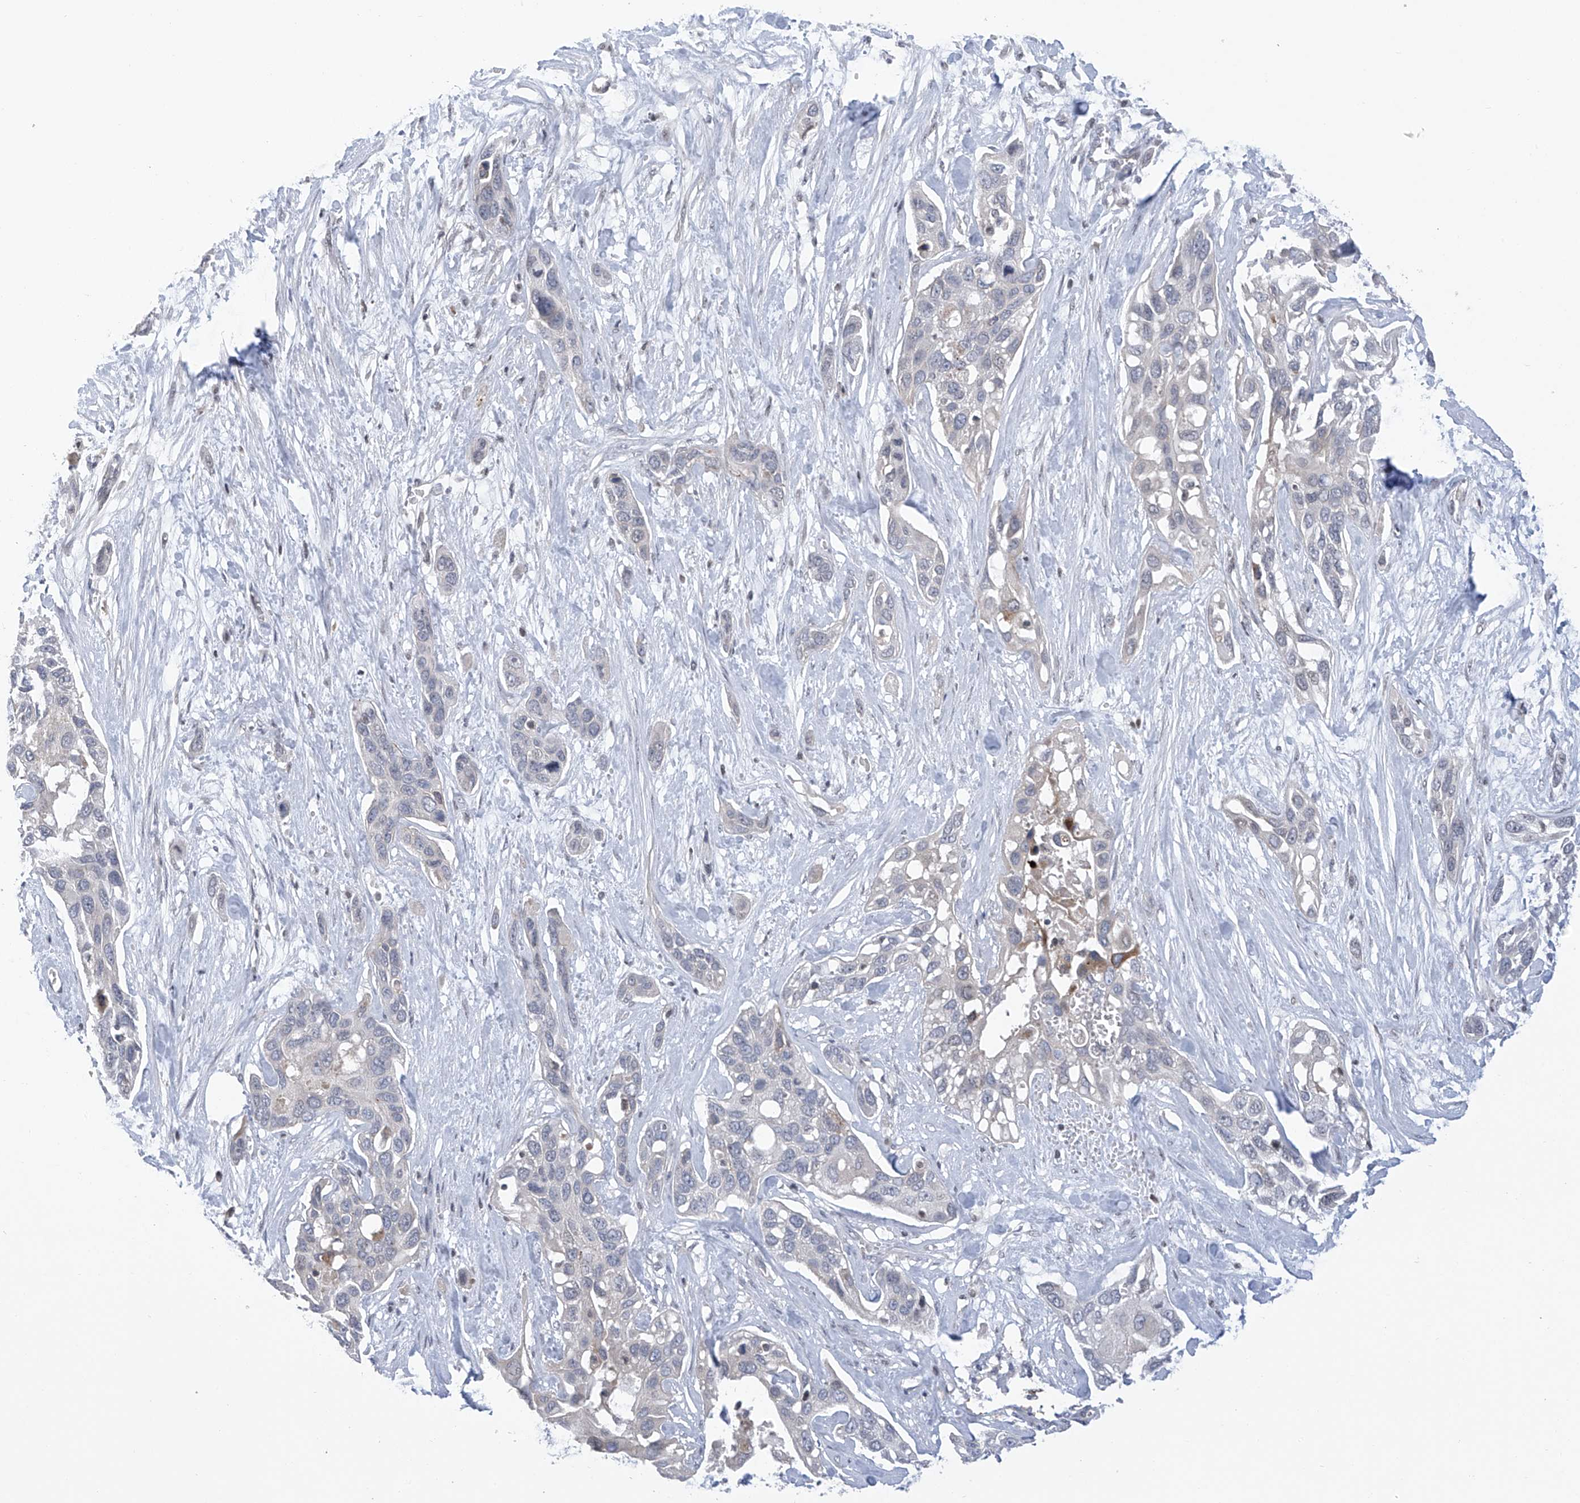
{"staining": {"intensity": "negative", "quantity": "none", "location": "none"}, "tissue": "pancreatic cancer", "cell_type": "Tumor cells", "image_type": "cancer", "snomed": [{"axis": "morphology", "description": "Adenocarcinoma, NOS"}, {"axis": "topography", "description": "Pancreas"}], "caption": "Image shows no significant protein expression in tumor cells of pancreatic adenocarcinoma.", "gene": "SLCO4A1", "patient": {"sex": "female", "age": 60}}